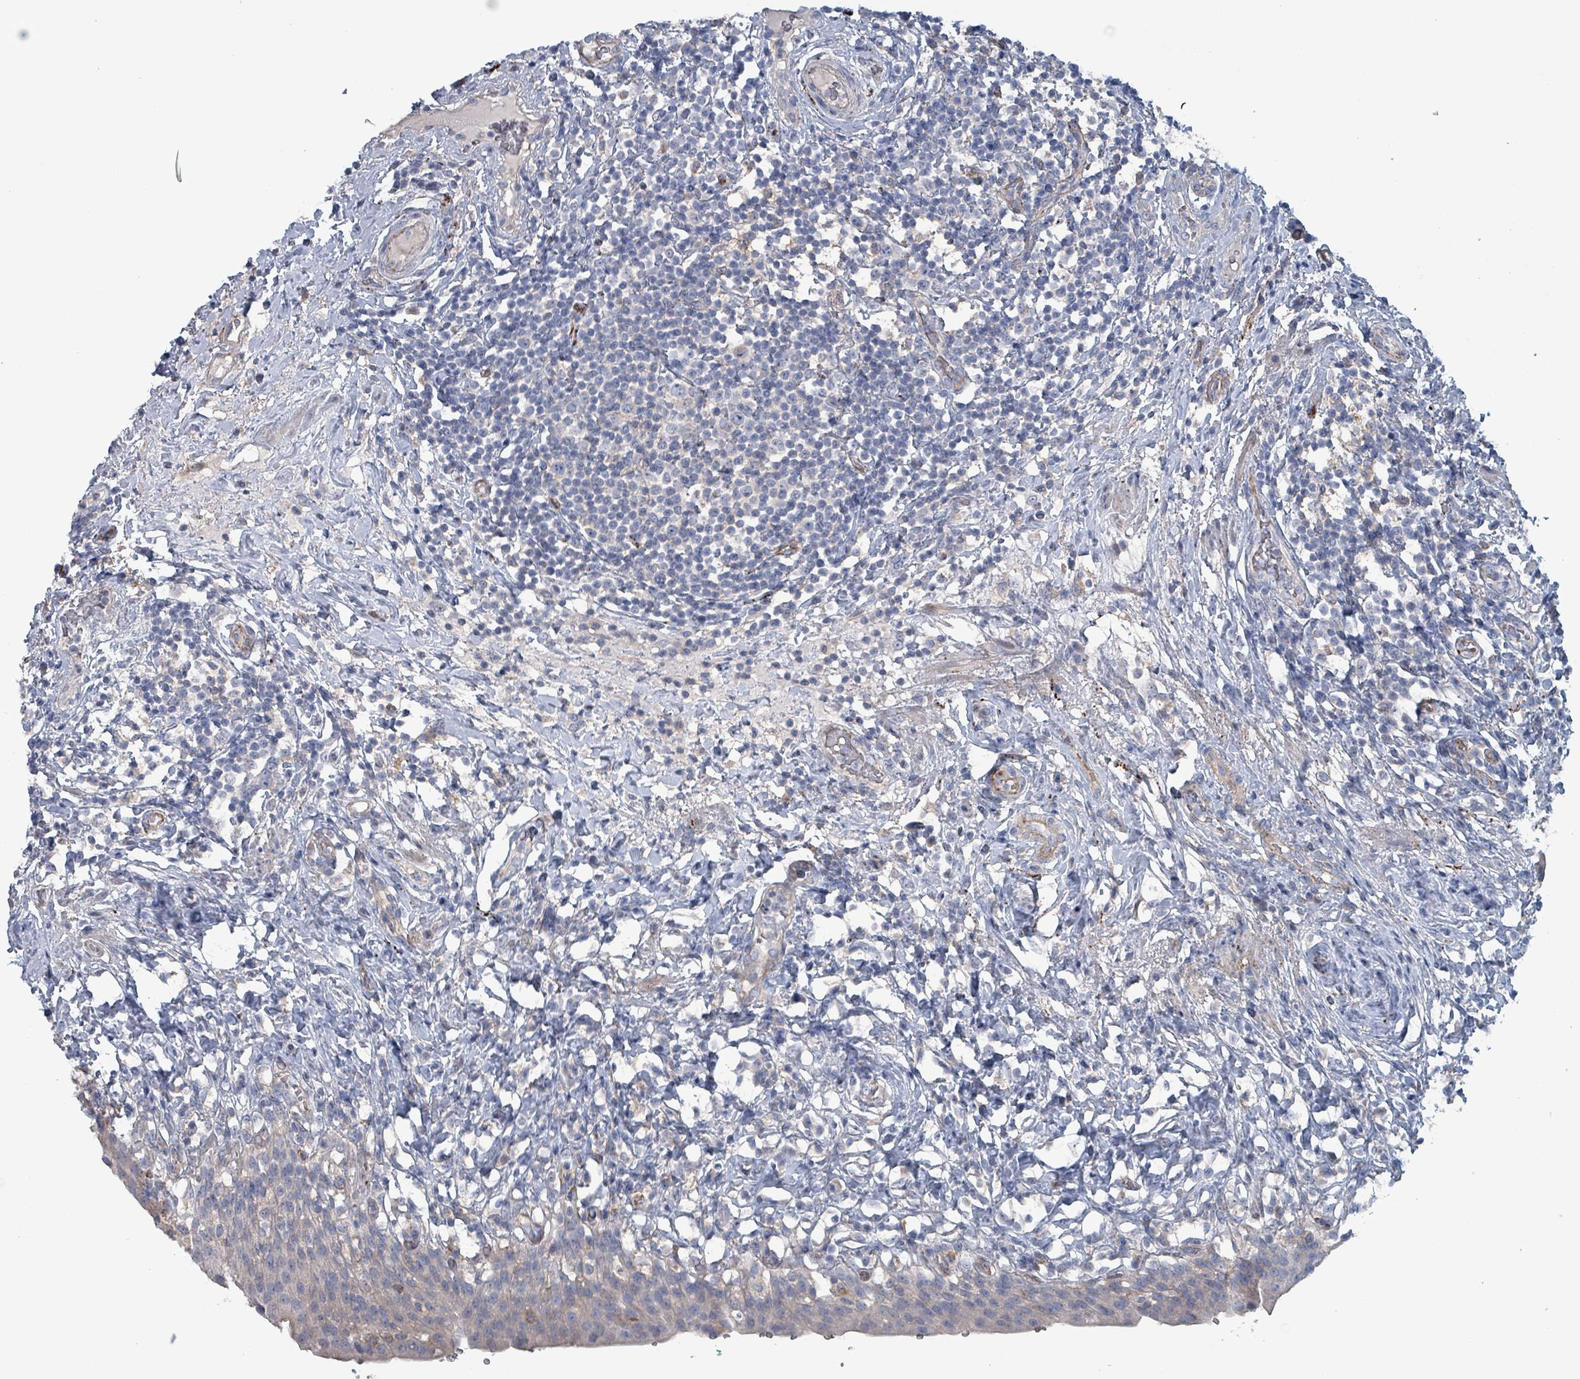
{"staining": {"intensity": "negative", "quantity": "none", "location": "none"}, "tissue": "urinary bladder", "cell_type": "Urothelial cells", "image_type": "normal", "snomed": [{"axis": "morphology", "description": "Normal tissue, NOS"}, {"axis": "morphology", "description": "Inflammation, NOS"}, {"axis": "topography", "description": "Urinary bladder"}], "caption": "The IHC micrograph has no significant expression in urothelial cells of urinary bladder.", "gene": "TAAR5", "patient": {"sex": "male", "age": 64}}